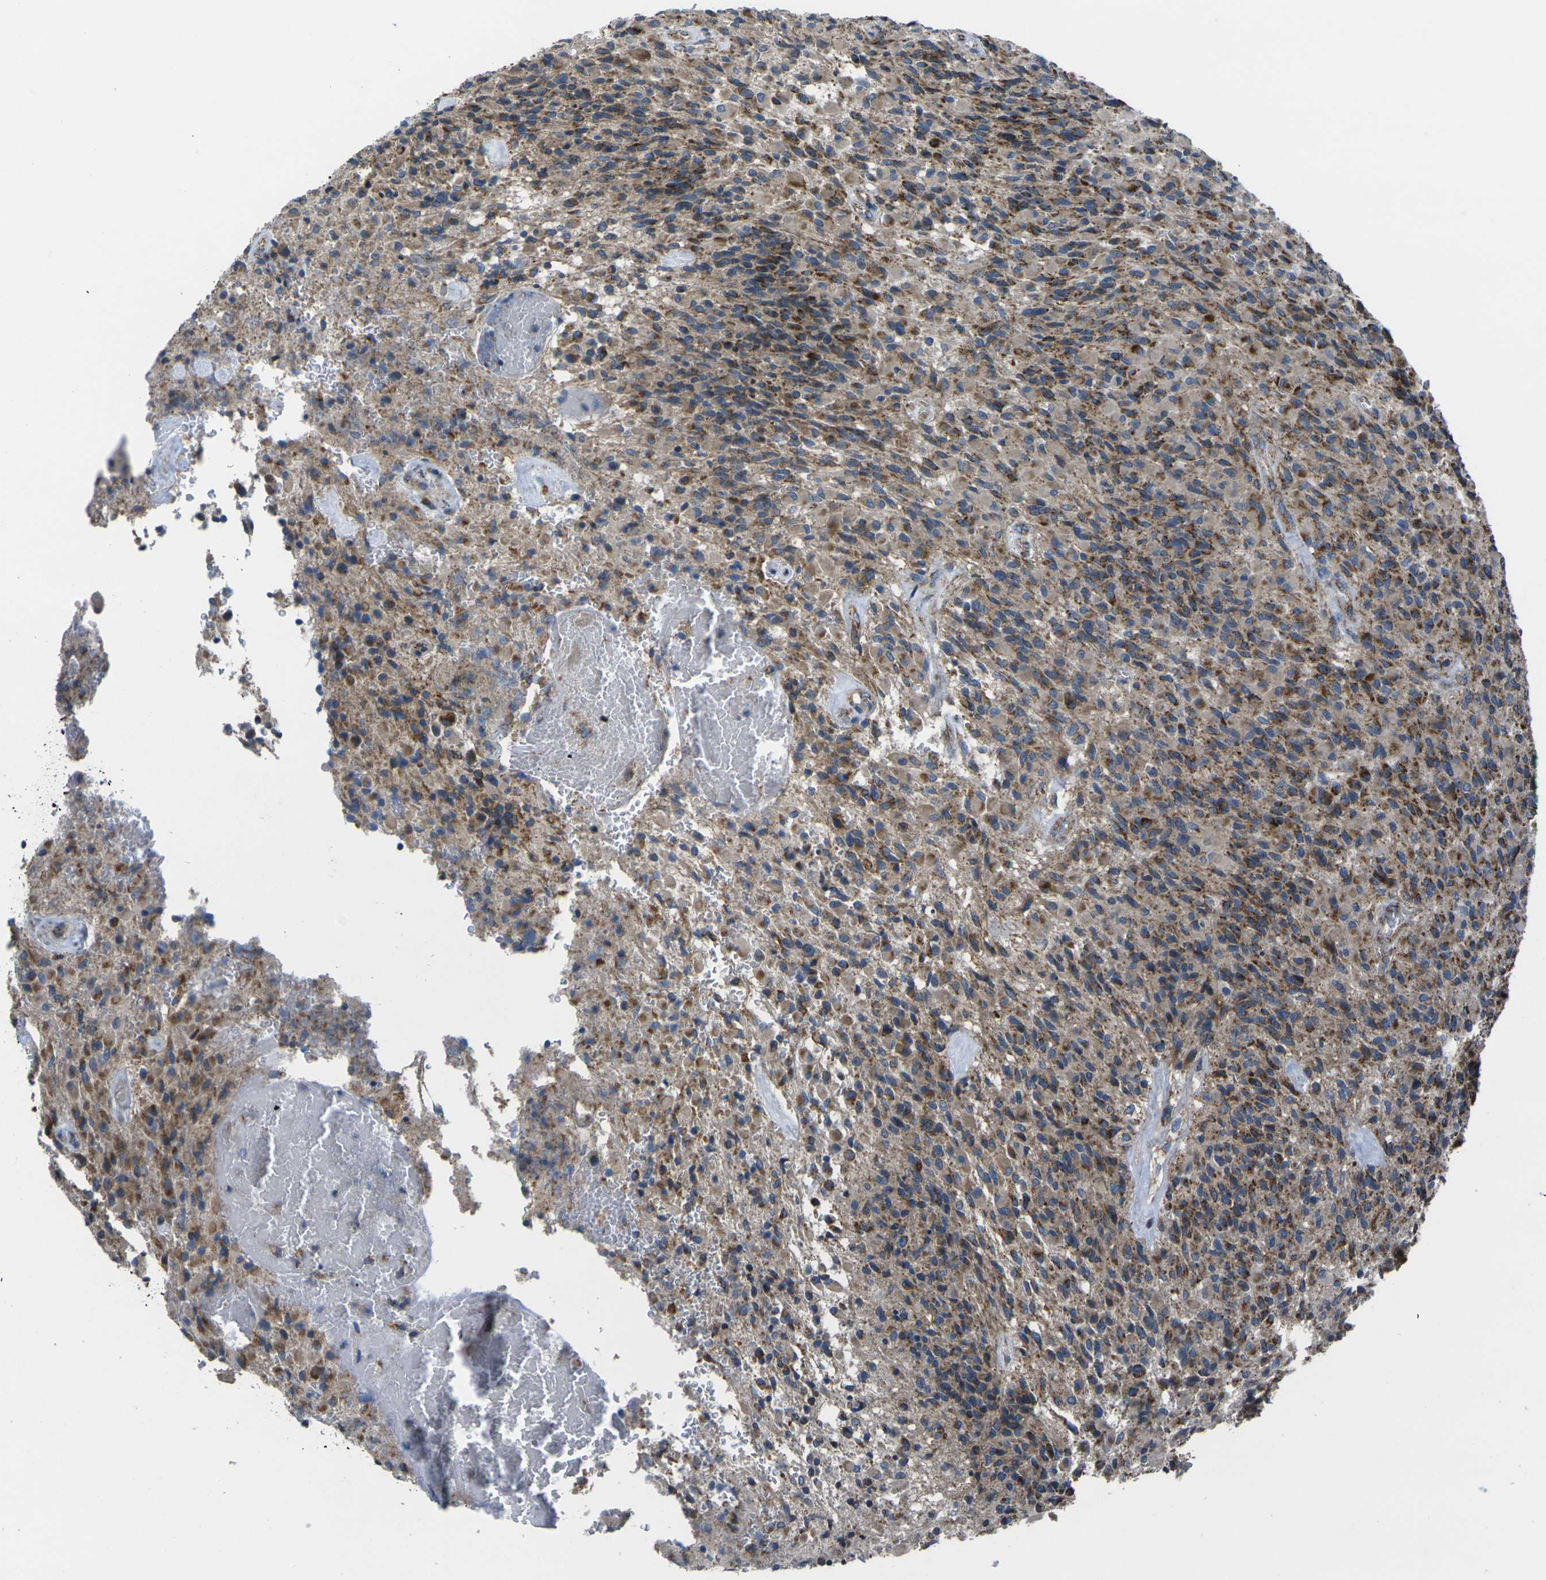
{"staining": {"intensity": "moderate", "quantity": ">75%", "location": "cytoplasmic/membranous"}, "tissue": "glioma", "cell_type": "Tumor cells", "image_type": "cancer", "snomed": [{"axis": "morphology", "description": "Glioma, malignant, High grade"}, {"axis": "topography", "description": "Brain"}], "caption": "Moderate cytoplasmic/membranous protein positivity is appreciated in about >75% of tumor cells in malignant glioma (high-grade).", "gene": "TMEM120B", "patient": {"sex": "male", "age": 71}}